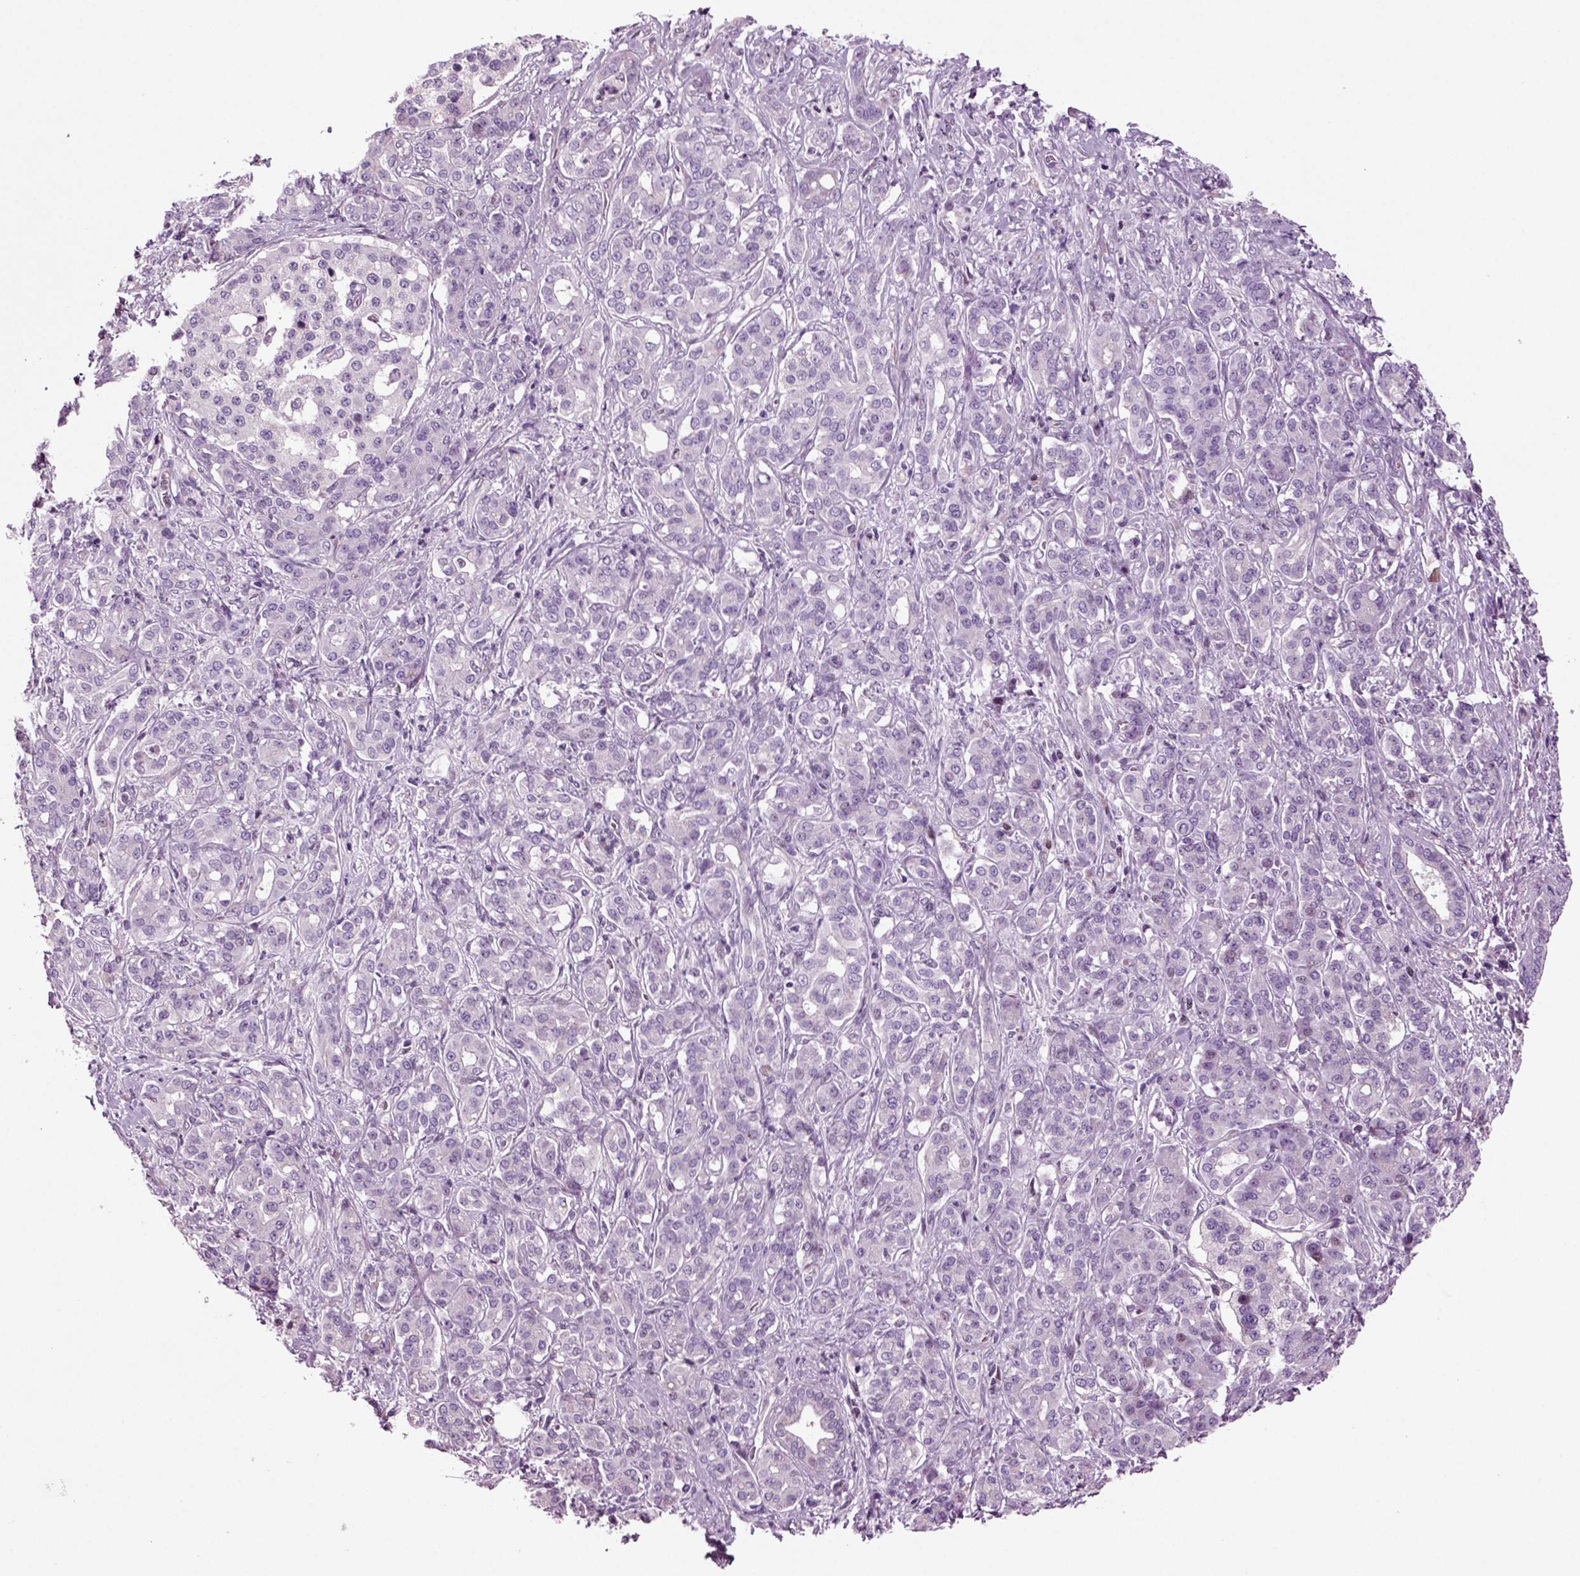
{"staining": {"intensity": "negative", "quantity": "none", "location": "none"}, "tissue": "pancreatic cancer", "cell_type": "Tumor cells", "image_type": "cancer", "snomed": [{"axis": "morphology", "description": "Normal tissue, NOS"}, {"axis": "morphology", "description": "Inflammation, NOS"}, {"axis": "morphology", "description": "Adenocarcinoma, NOS"}, {"axis": "topography", "description": "Pancreas"}], "caption": "The image shows no significant positivity in tumor cells of pancreatic cancer (adenocarcinoma).", "gene": "ARID3A", "patient": {"sex": "male", "age": 57}}